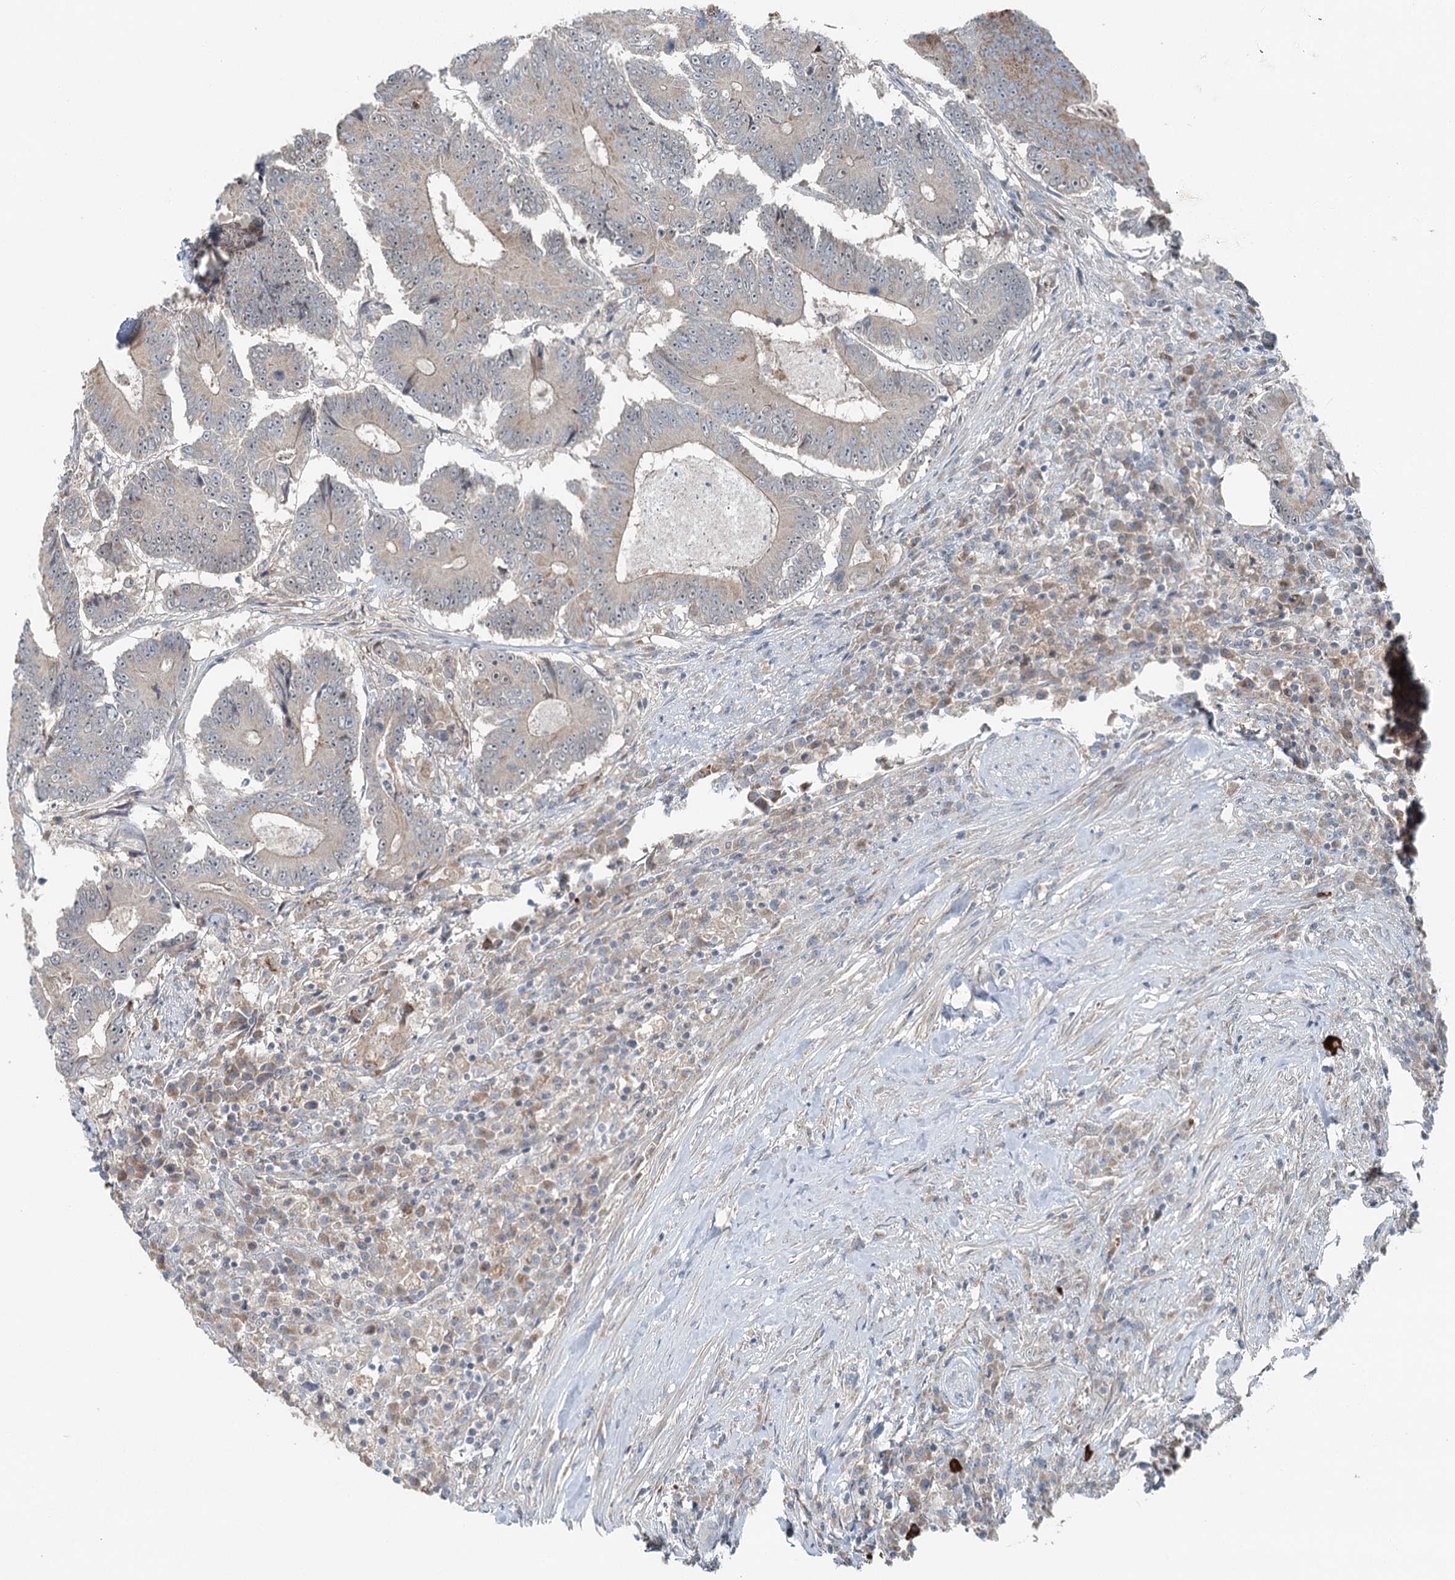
{"staining": {"intensity": "negative", "quantity": "none", "location": "none"}, "tissue": "colorectal cancer", "cell_type": "Tumor cells", "image_type": "cancer", "snomed": [{"axis": "morphology", "description": "Adenocarcinoma, NOS"}, {"axis": "topography", "description": "Colon"}], "caption": "This is a image of immunohistochemistry staining of colorectal adenocarcinoma, which shows no staining in tumor cells.", "gene": "CHCHD5", "patient": {"sex": "male", "age": 83}}